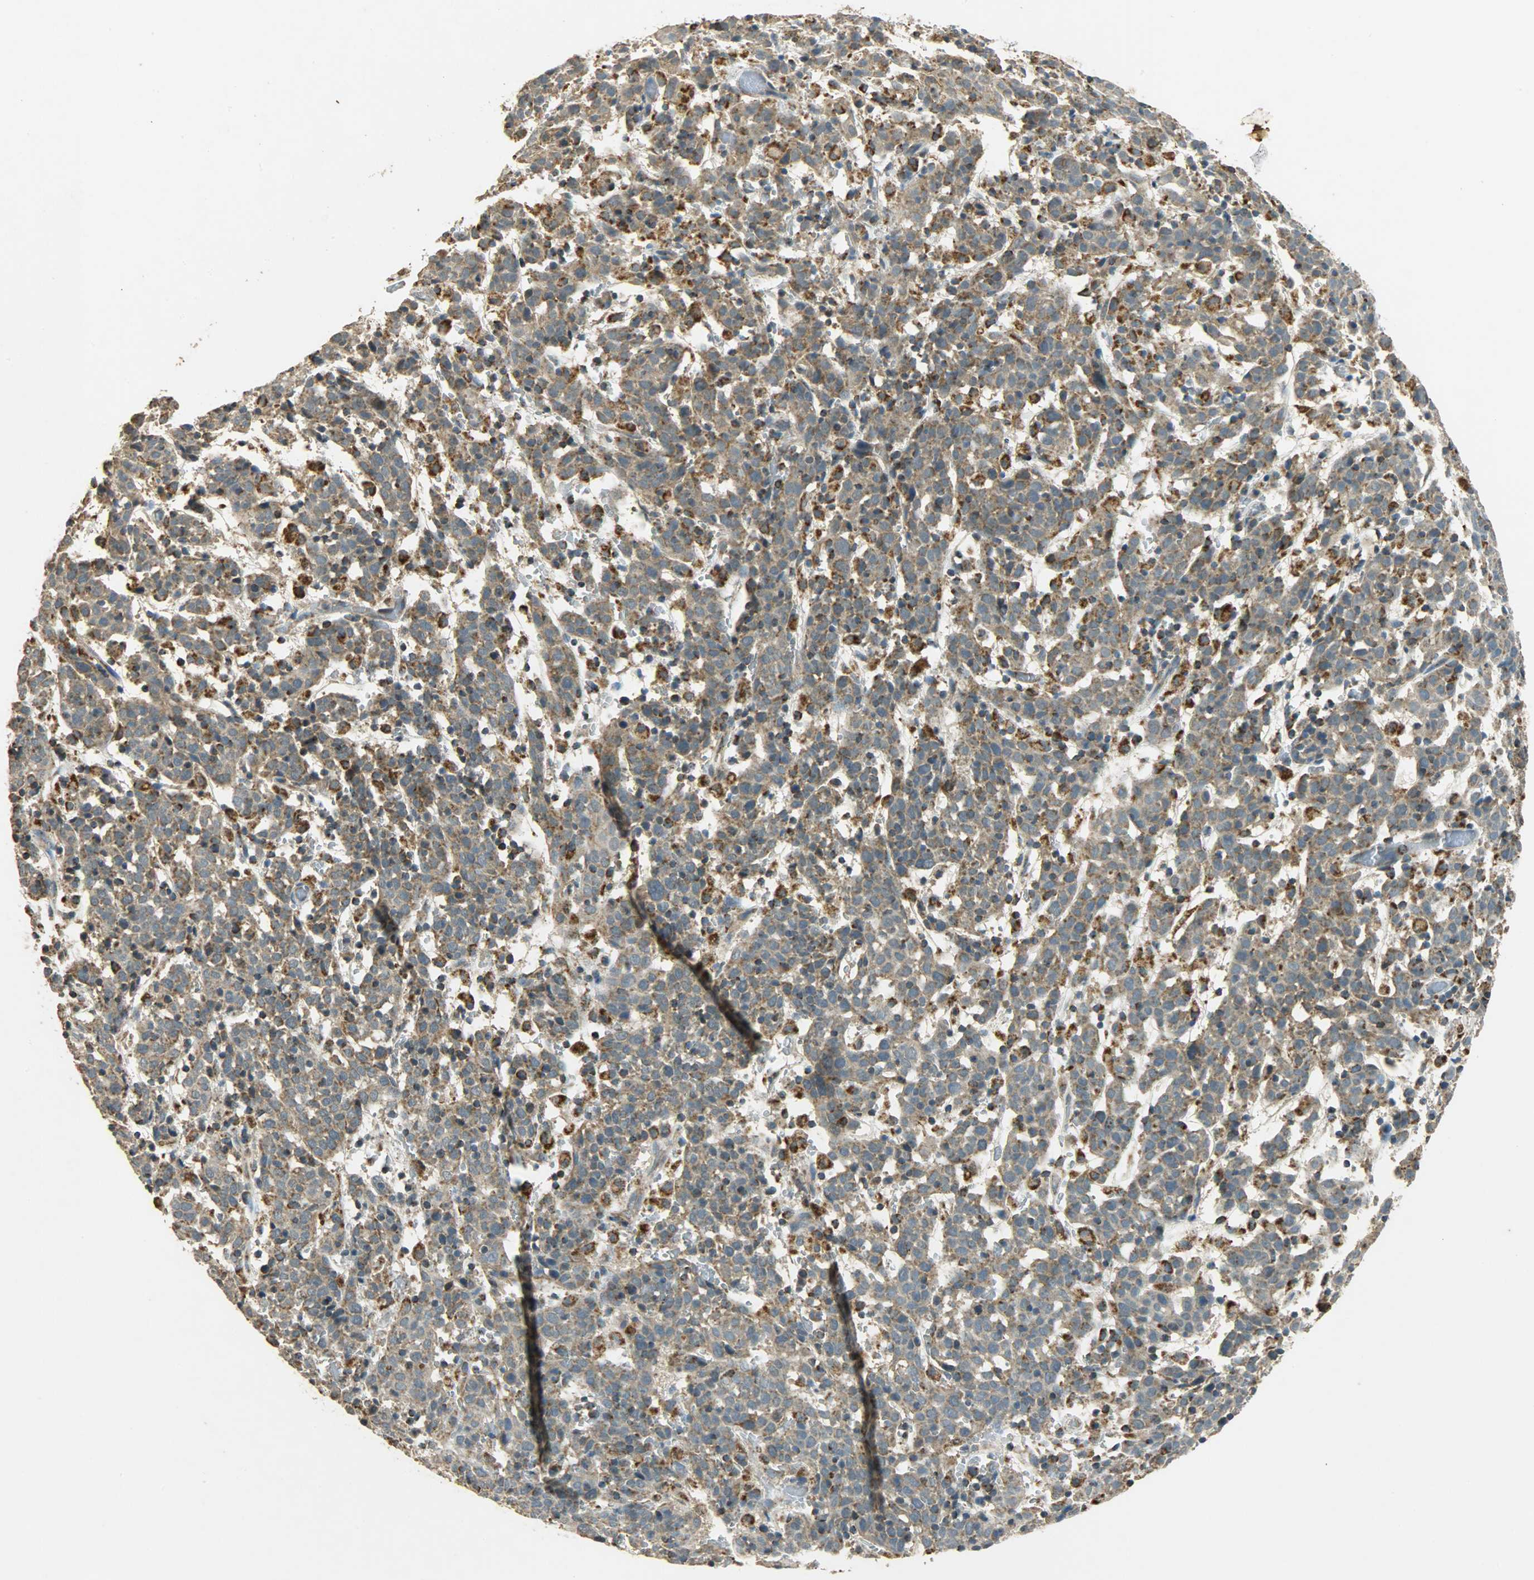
{"staining": {"intensity": "strong", "quantity": "25%-75%", "location": "cytoplasmic/membranous"}, "tissue": "cervical cancer", "cell_type": "Tumor cells", "image_type": "cancer", "snomed": [{"axis": "morphology", "description": "Normal tissue, NOS"}, {"axis": "morphology", "description": "Squamous cell carcinoma, NOS"}, {"axis": "topography", "description": "Cervix"}], "caption": "Cervical squamous cell carcinoma was stained to show a protein in brown. There is high levels of strong cytoplasmic/membranous expression in about 25%-75% of tumor cells. Ihc stains the protein in brown and the nuclei are stained blue.", "gene": "HDHD5", "patient": {"sex": "female", "age": 67}}